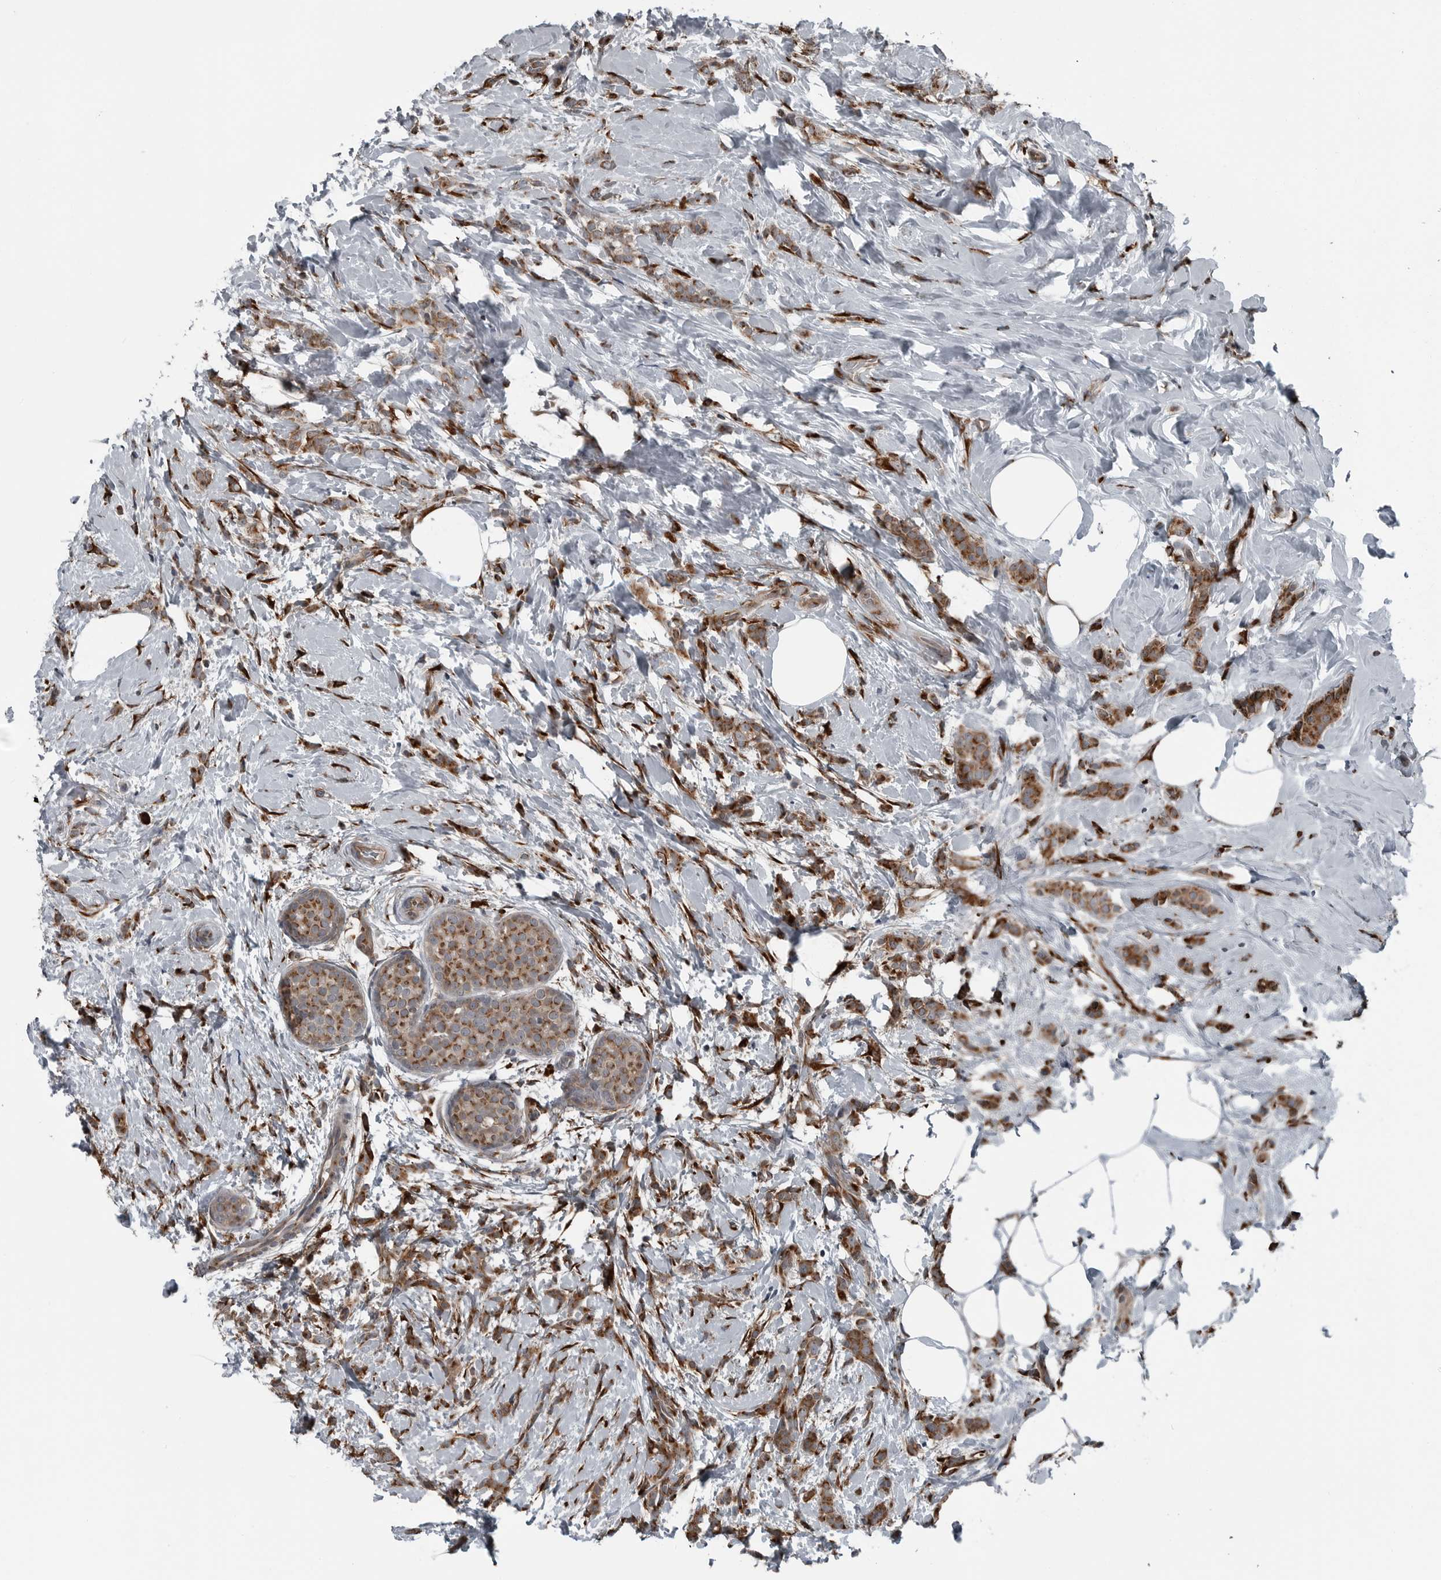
{"staining": {"intensity": "moderate", "quantity": ">75%", "location": "cytoplasmic/membranous"}, "tissue": "breast cancer", "cell_type": "Tumor cells", "image_type": "cancer", "snomed": [{"axis": "morphology", "description": "Lobular carcinoma, in situ"}, {"axis": "morphology", "description": "Lobular carcinoma"}, {"axis": "topography", "description": "Breast"}], "caption": "IHC of breast cancer displays medium levels of moderate cytoplasmic/membranous positivity in about >75% of tumor cells.", "gene": "CEP85", "patient": {"sex": "female", "age": 41}}